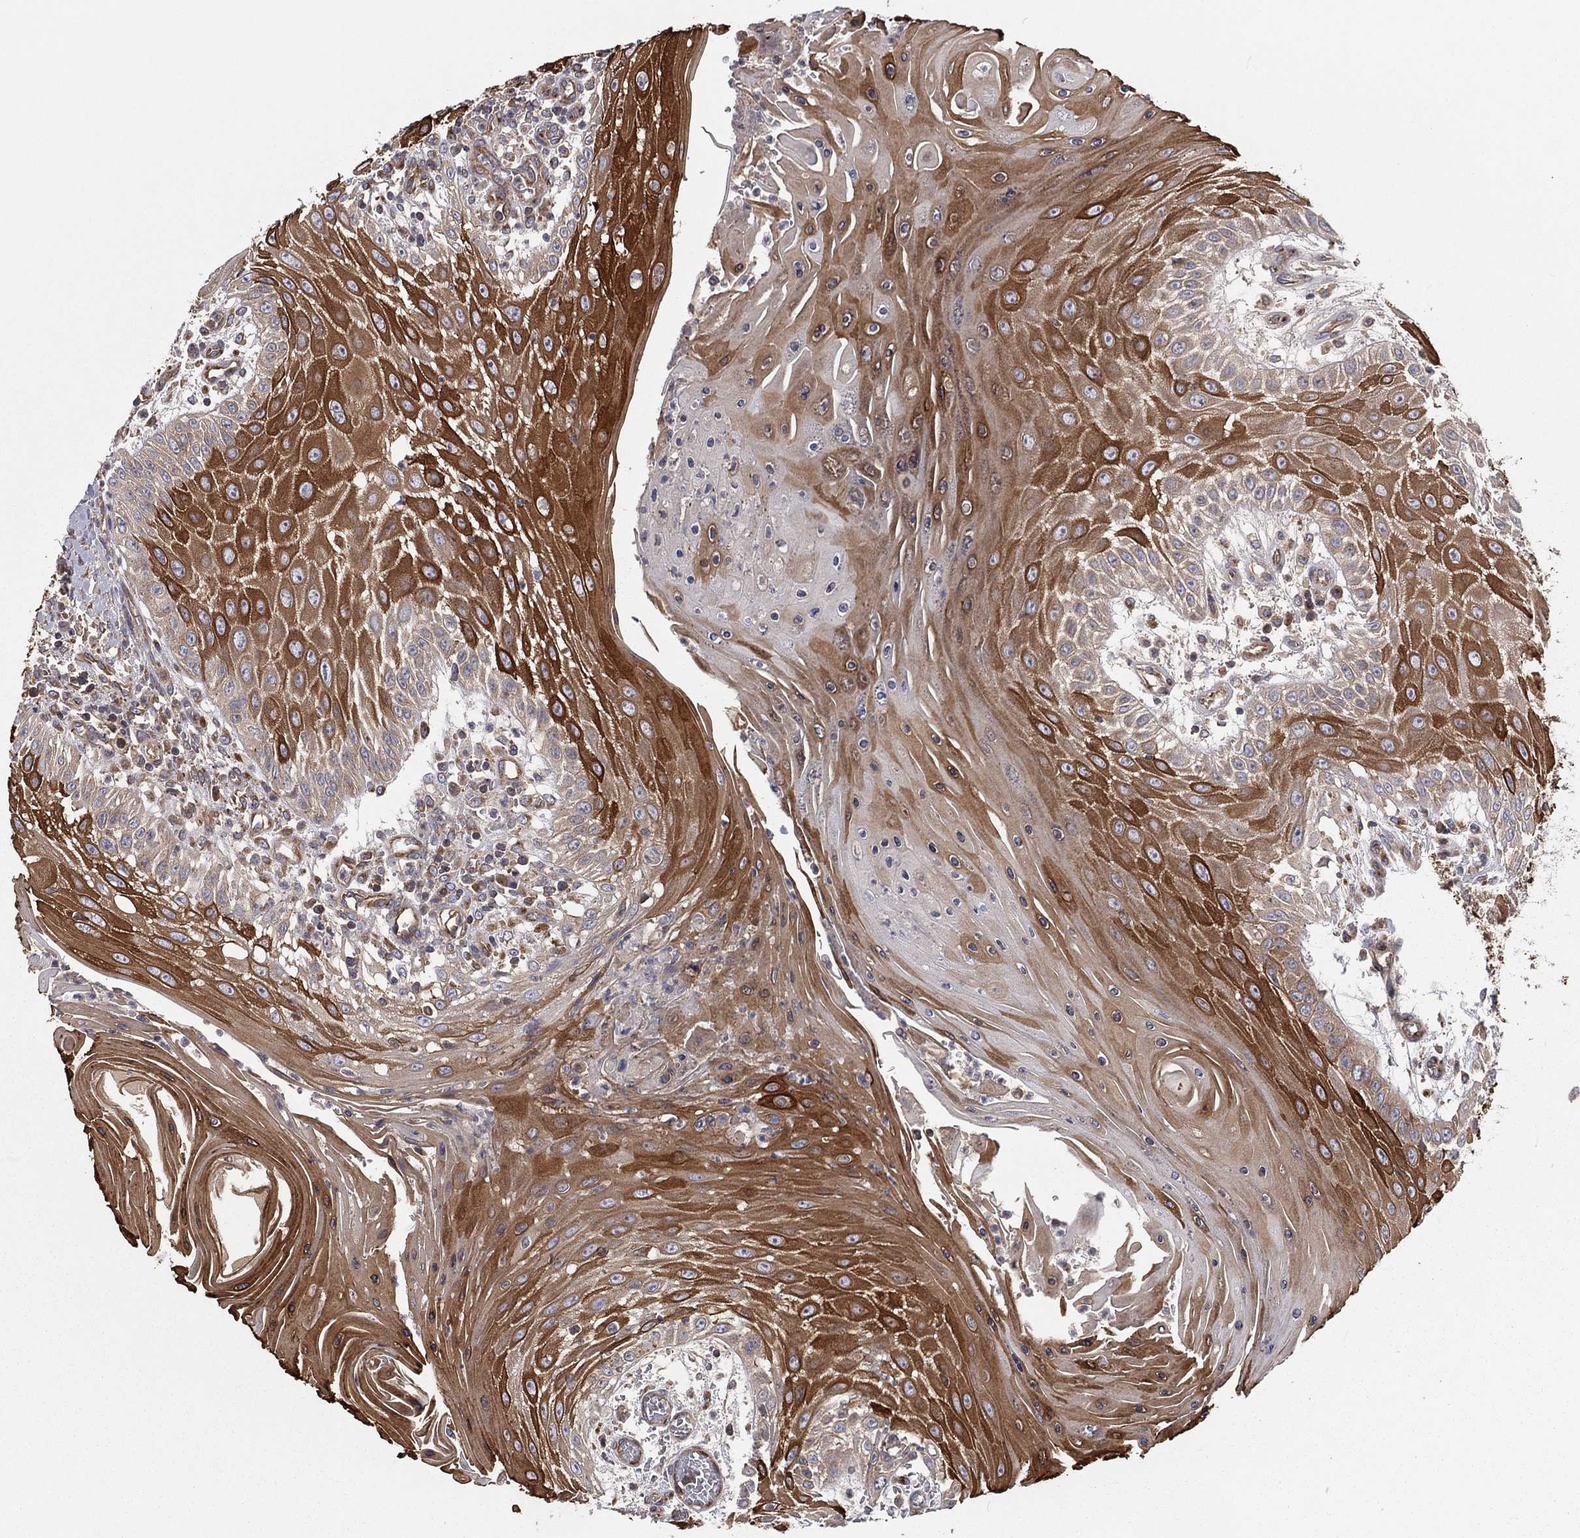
{"staining": {"intensity": "strong", "quantity": ">75%", "location": "cytoplasmic/membranous"}, "tissue": "head and neck cancer", "cell_type": "Tumor cells", "image_type": "cancer", "snomed": [{"axis": "morphology", "description": "Squamous cell carcinoma, NOS"}, {"axis": "topography", "description": "Oral tissue"}, {"axis": "topography", "description": "Head-Neck"}], "caption": "Immunohistochemistry of head and neck cancer (squamous cell carcinoma) demonstrates high levels of strong cytoplasmic/membranous positivity in about >75% of tumor cells.", "gene": "EIF2B5", "patient": {"sex": "male", "age": 58}}